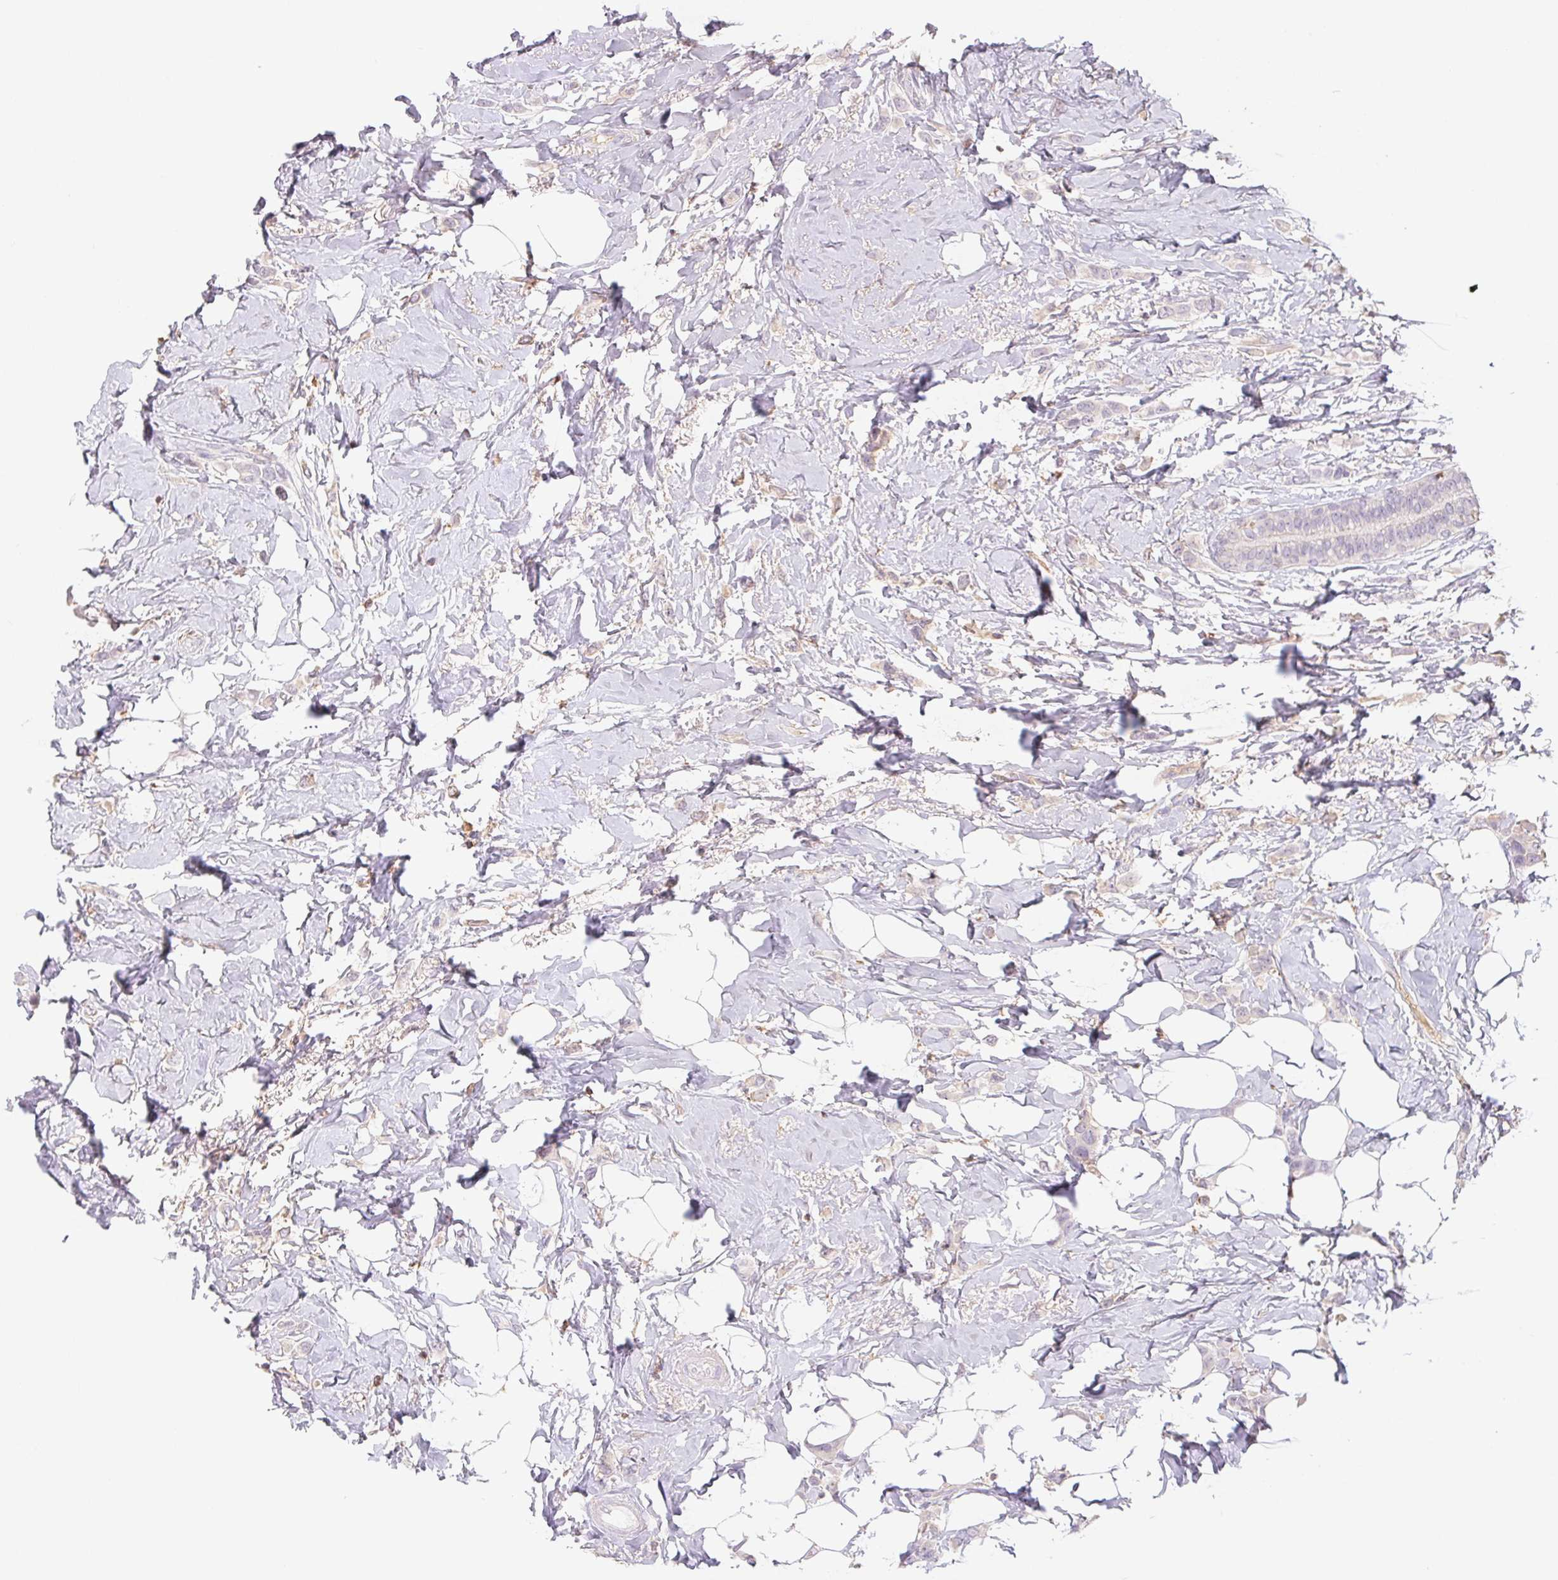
{"staining": {"intensity": "negative", "quantity": "none", "location": "none"}, "tissue": "breast cancer", "cell_type": "Tumor cells", "image_type": "cancer", "snomed": [{"axis": "morphology", "description": "Lobular carcinoma"}, {"axis": "topography", "description": "Breast"}], "caption": "Photomicrograph shows no protein expression in tumor cells of breast cancer tissue.", "gene": "KIF26A", "patient": {"sex": "female", "age": 66}}